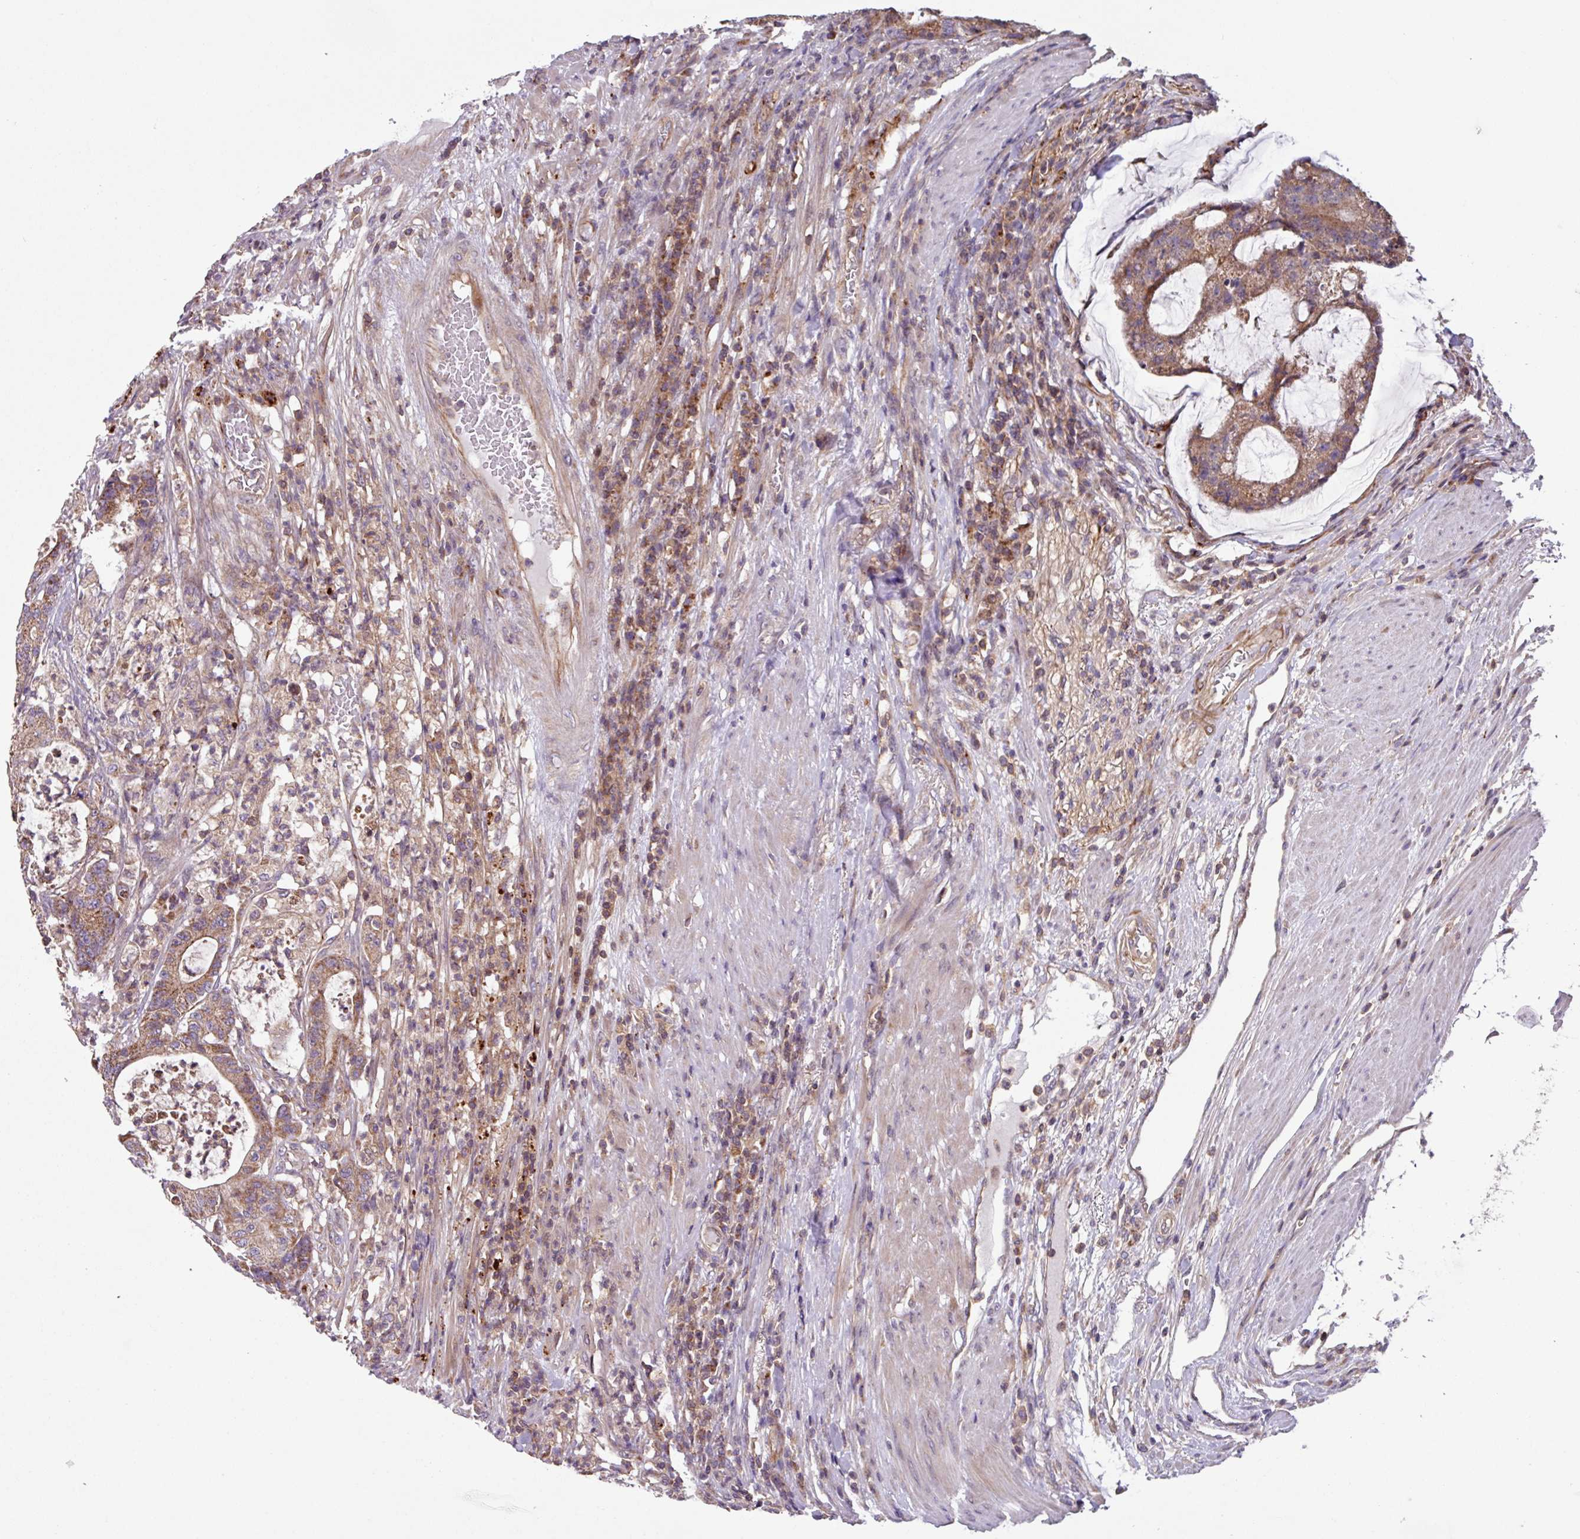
{"staining": {"intensity": "moderate", "quantity": ">75%", "location": "cytoplasmic/membranous"}, "tissue": "colorectal cancer", "cell_type": "Tumor cells", "image_type": "cancer", "snomed": [{"axis": "morphology", "description": "Adenocarcinoma, NOS"}, {"axis": "topography", "description": "Colon"}], "caption": "Brown immunohistochemical staining in colorectal adenocarcinoma demonstrates moderate cytoplasmic/membranous expression in approximately >75% of tumor cells. The staining was performed using DAB (3,3'-diaminobenzidine) to visualize the protein expression in brown, while the nuclei were stained in blue with hematoxylin (Magnification: 20x).", "gene": "PLEKHD1", "patient": {"sex": "female", "age": 84}}